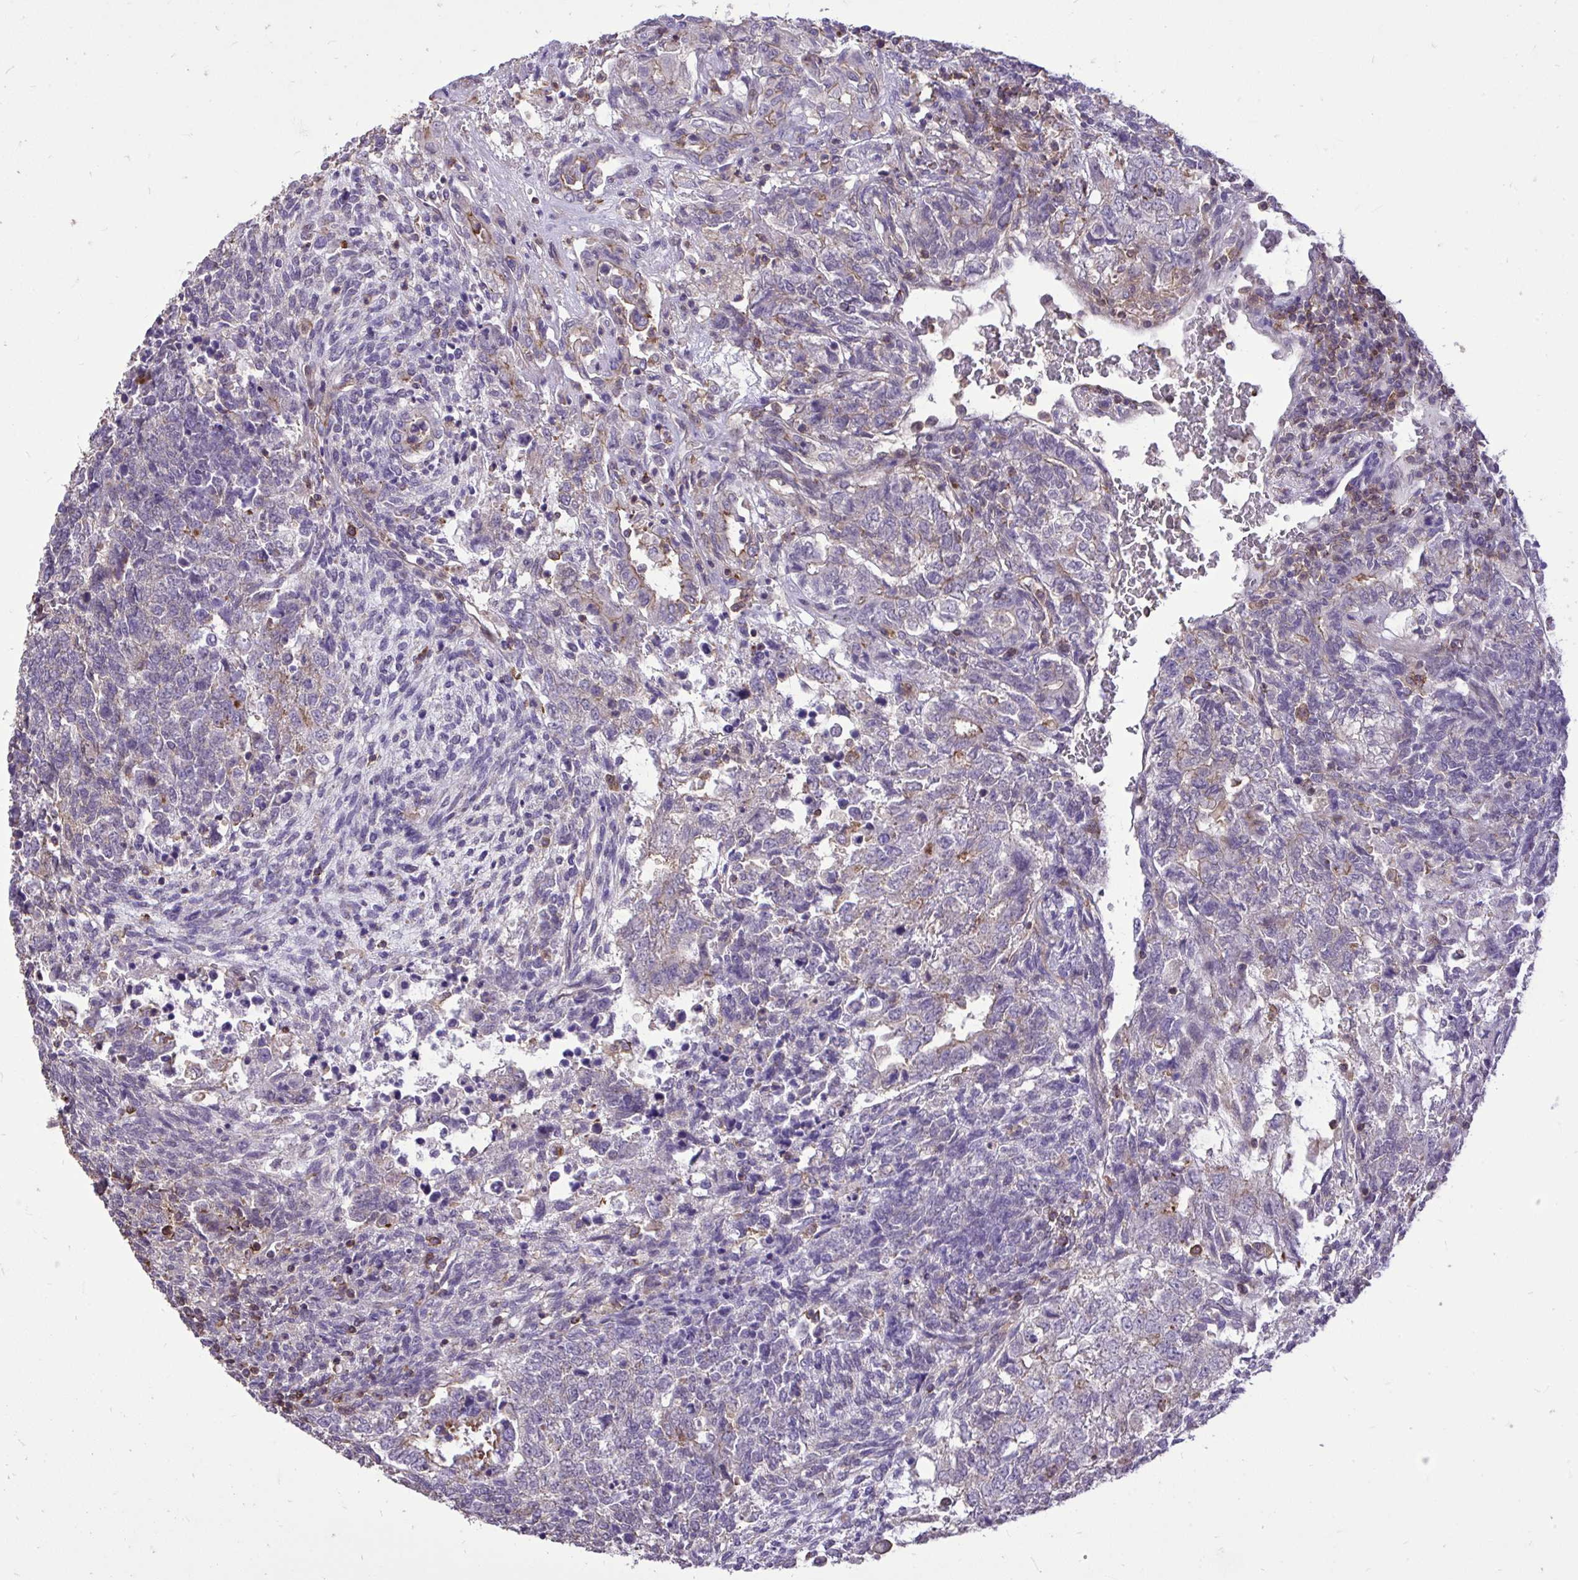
{"staining": {"intensity": "weak", "quantity": "<25%", "location": "cytoplasmic/membranous"}, "tissue": "testis cancer", "cell_type": "Tumor cells", "image_type": "cancer", "snomed": [{"axis": "morphology", "description": "Carcinoma, Embryonal, NOS"}, {"axis": "topography", "description": "Testis"}], "caption": "The image displays no significant staining in tumor cells of testis cancer (embryonal carcinoma).", "gene": "IGFL2", "patient": {"sex": "male", "age": 23}}